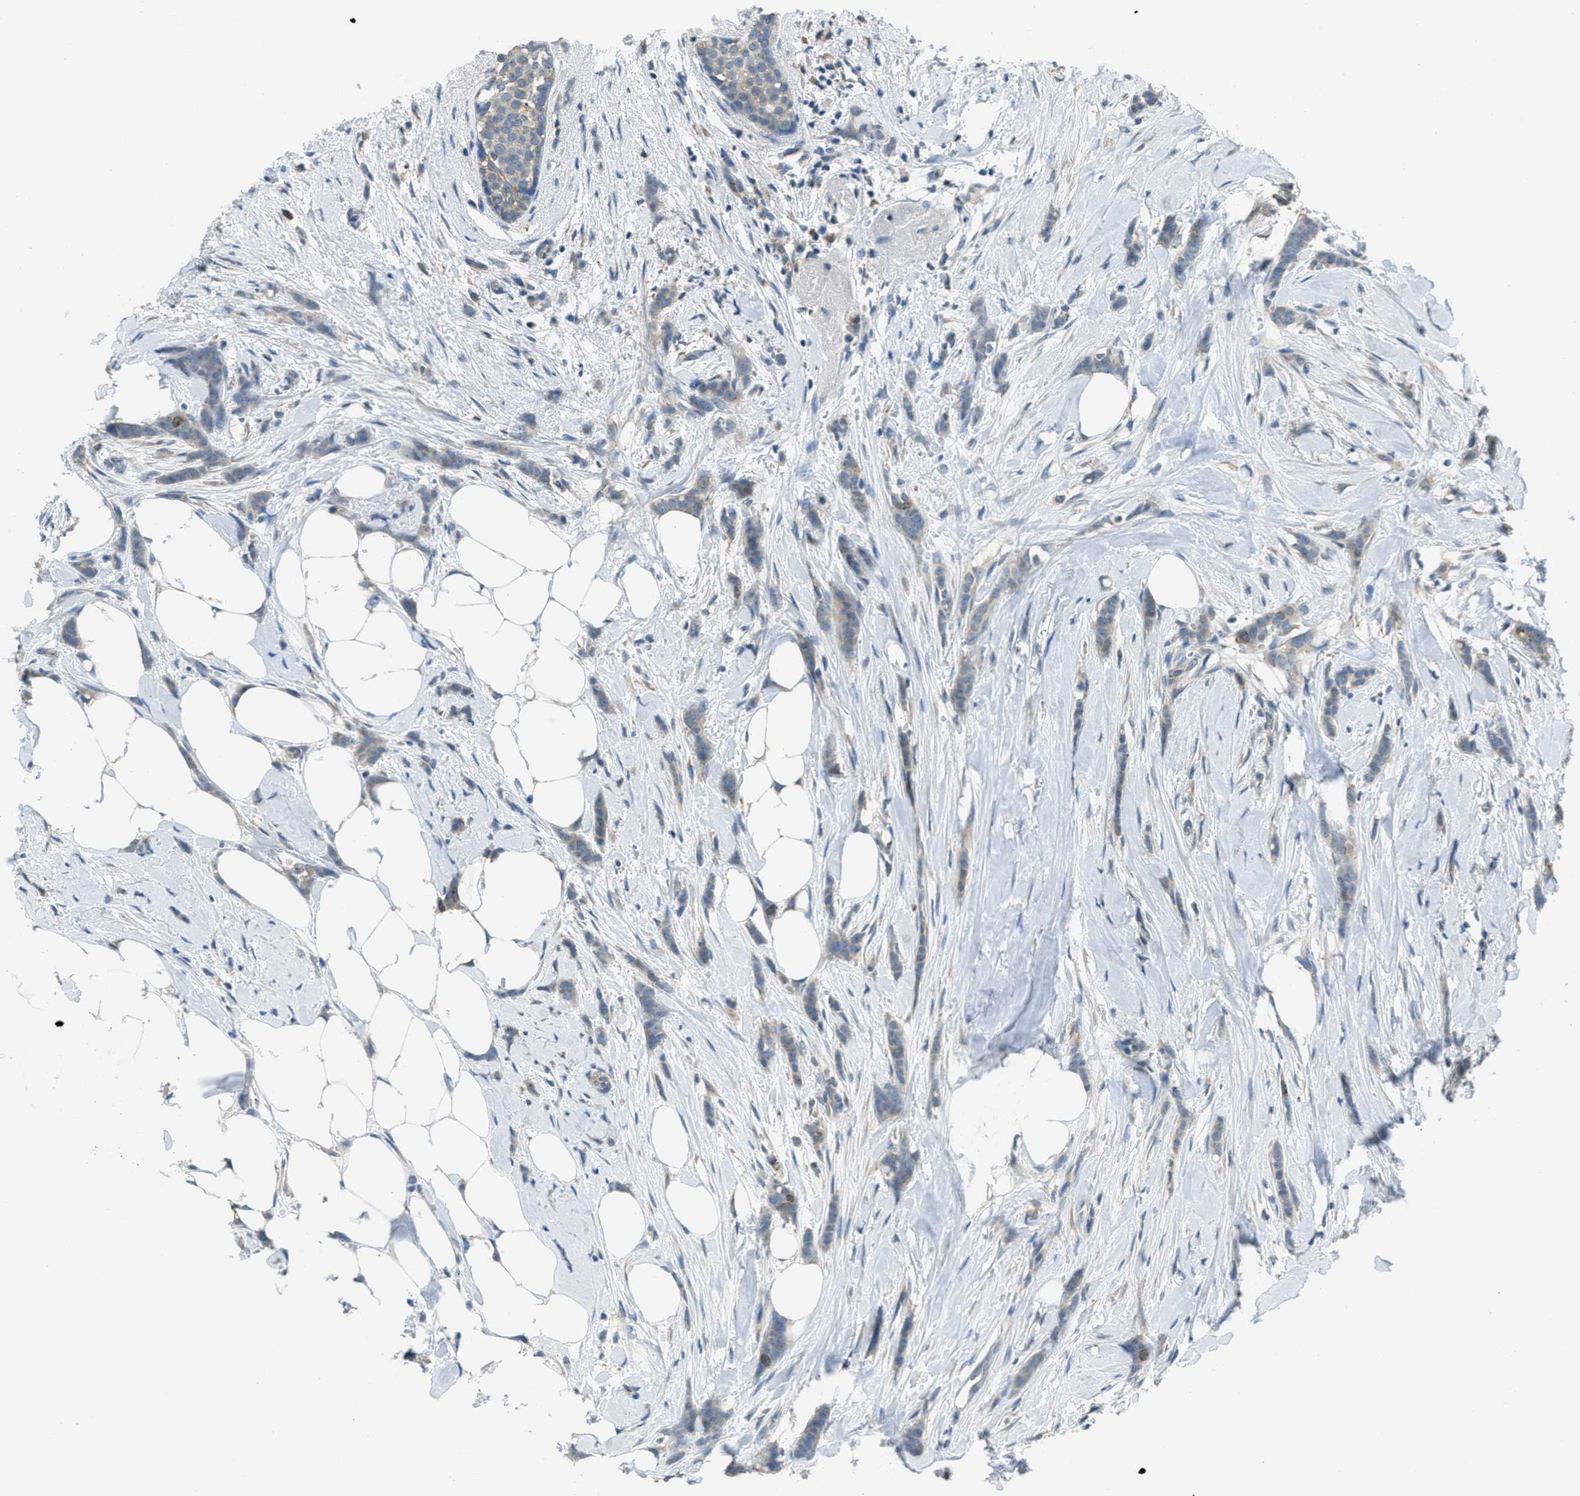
{"staining": {"intensity": "weak", "quantity": "25%-75%", "location": "cytoplasmic/membranous"}, "tissue": "breast cancer", "cell_type": "Tumor cells", "image_type": "cancer", "snomed": [{"axis": "morphology", "description": "Lobular carcinoma, in situ"}, {"axis": "morphology", "description": "Lobular carcinoma"}, {"axis": "topography", "description": "Breast"}], "caption": "About 25%-75% of tumor cells in human breast lobular carcinoma in situ demonstrate weak cytoplasmic/membranous protein expression as visualized by brown immunohistochemical staining.", "gene": "MIS18A", "patient": {"sex": "female", "age": 41}}